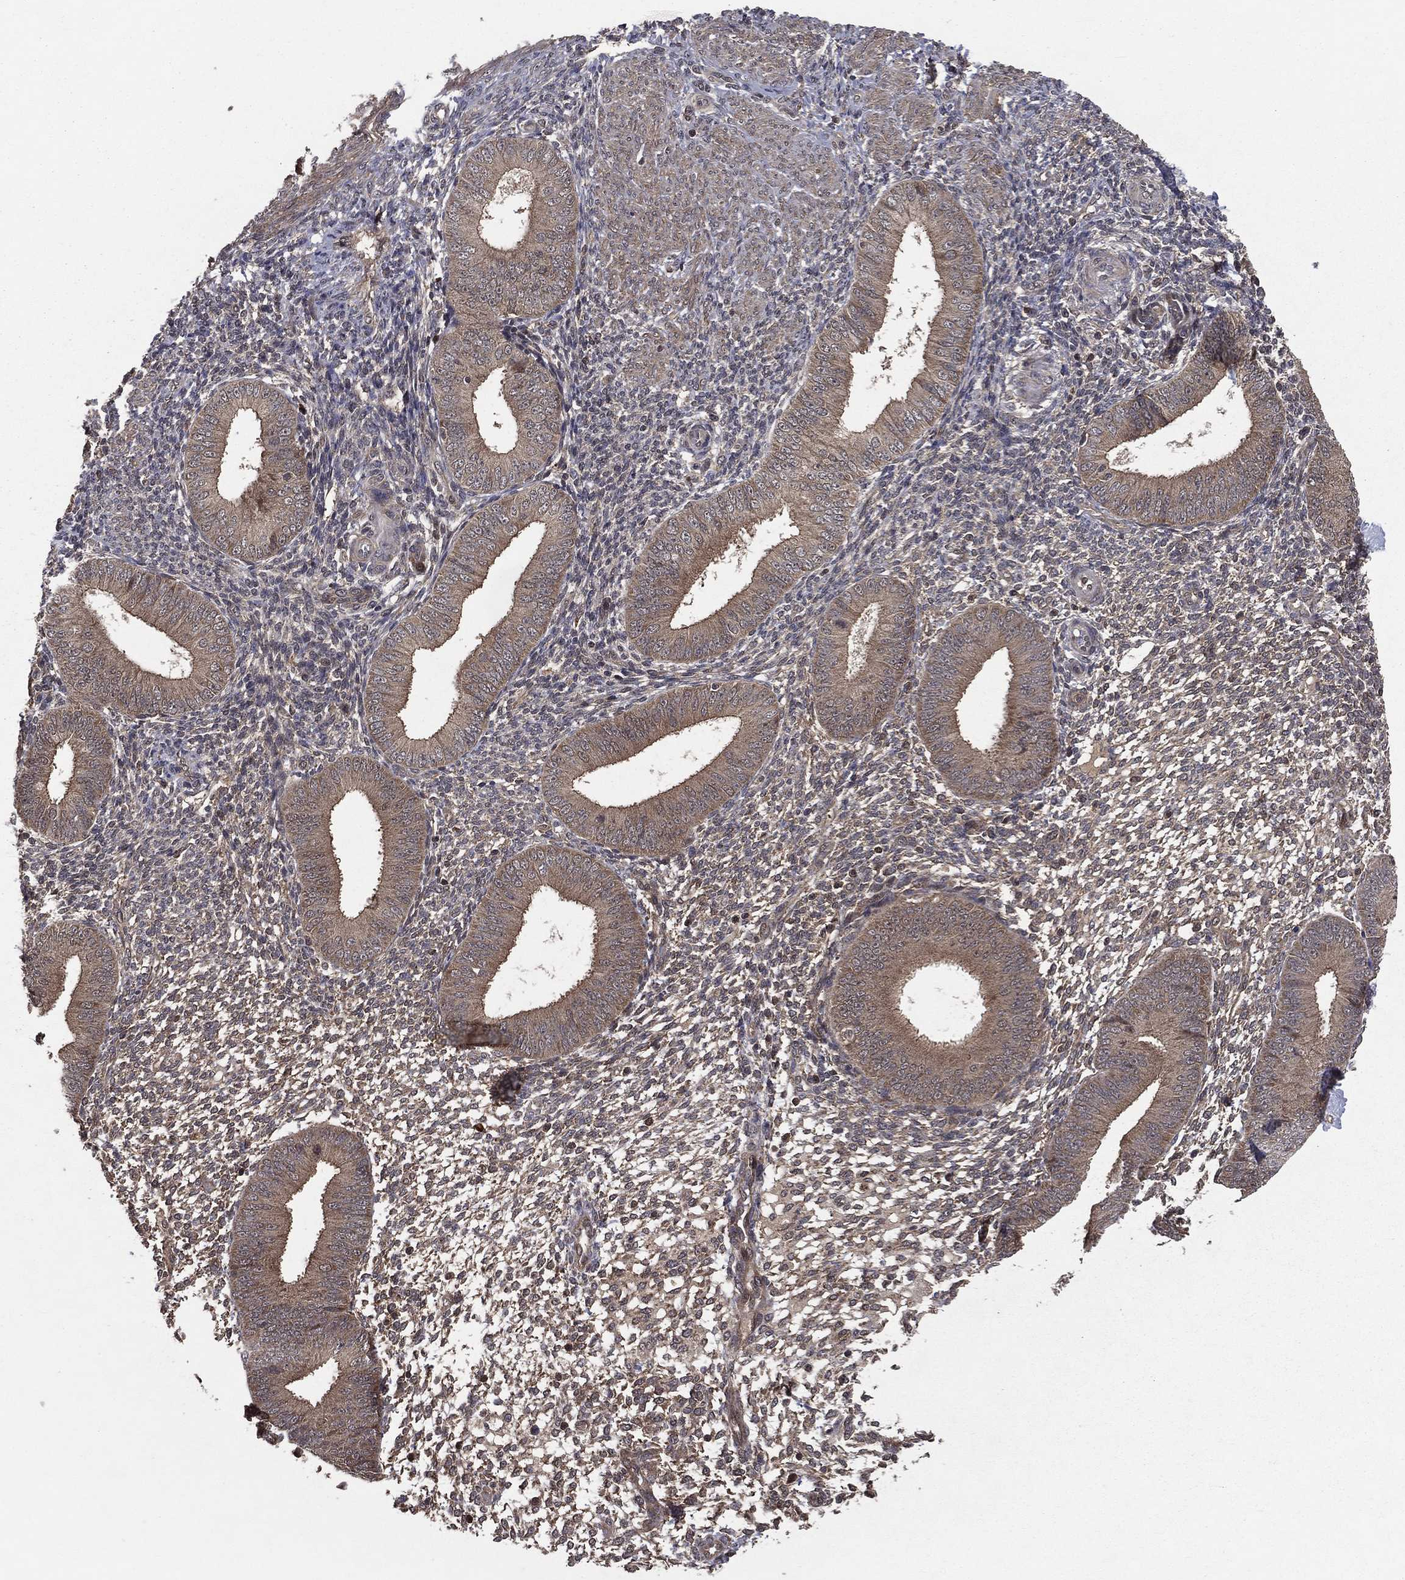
{"staining": {"intensity": "negative", "quantity": "none", "location": "none"}, "tissue": "endometrium", "cell_type": "Cells in endometrial stroma", "image_type": "normal", "snomed": [{"axis": "morphology", "description": "Normal tissue, NOS"}, {"axis": "topography", "description": "Endometrium"}], "caption": "Immunohistochemistry (IHC) photomicrograph of benign endometrium stained for a protein (brown), which exhibits no staining in cells in endometrial stroma.", "gene": "FGD1", "patient": {"sex": "female", "age": 39}}